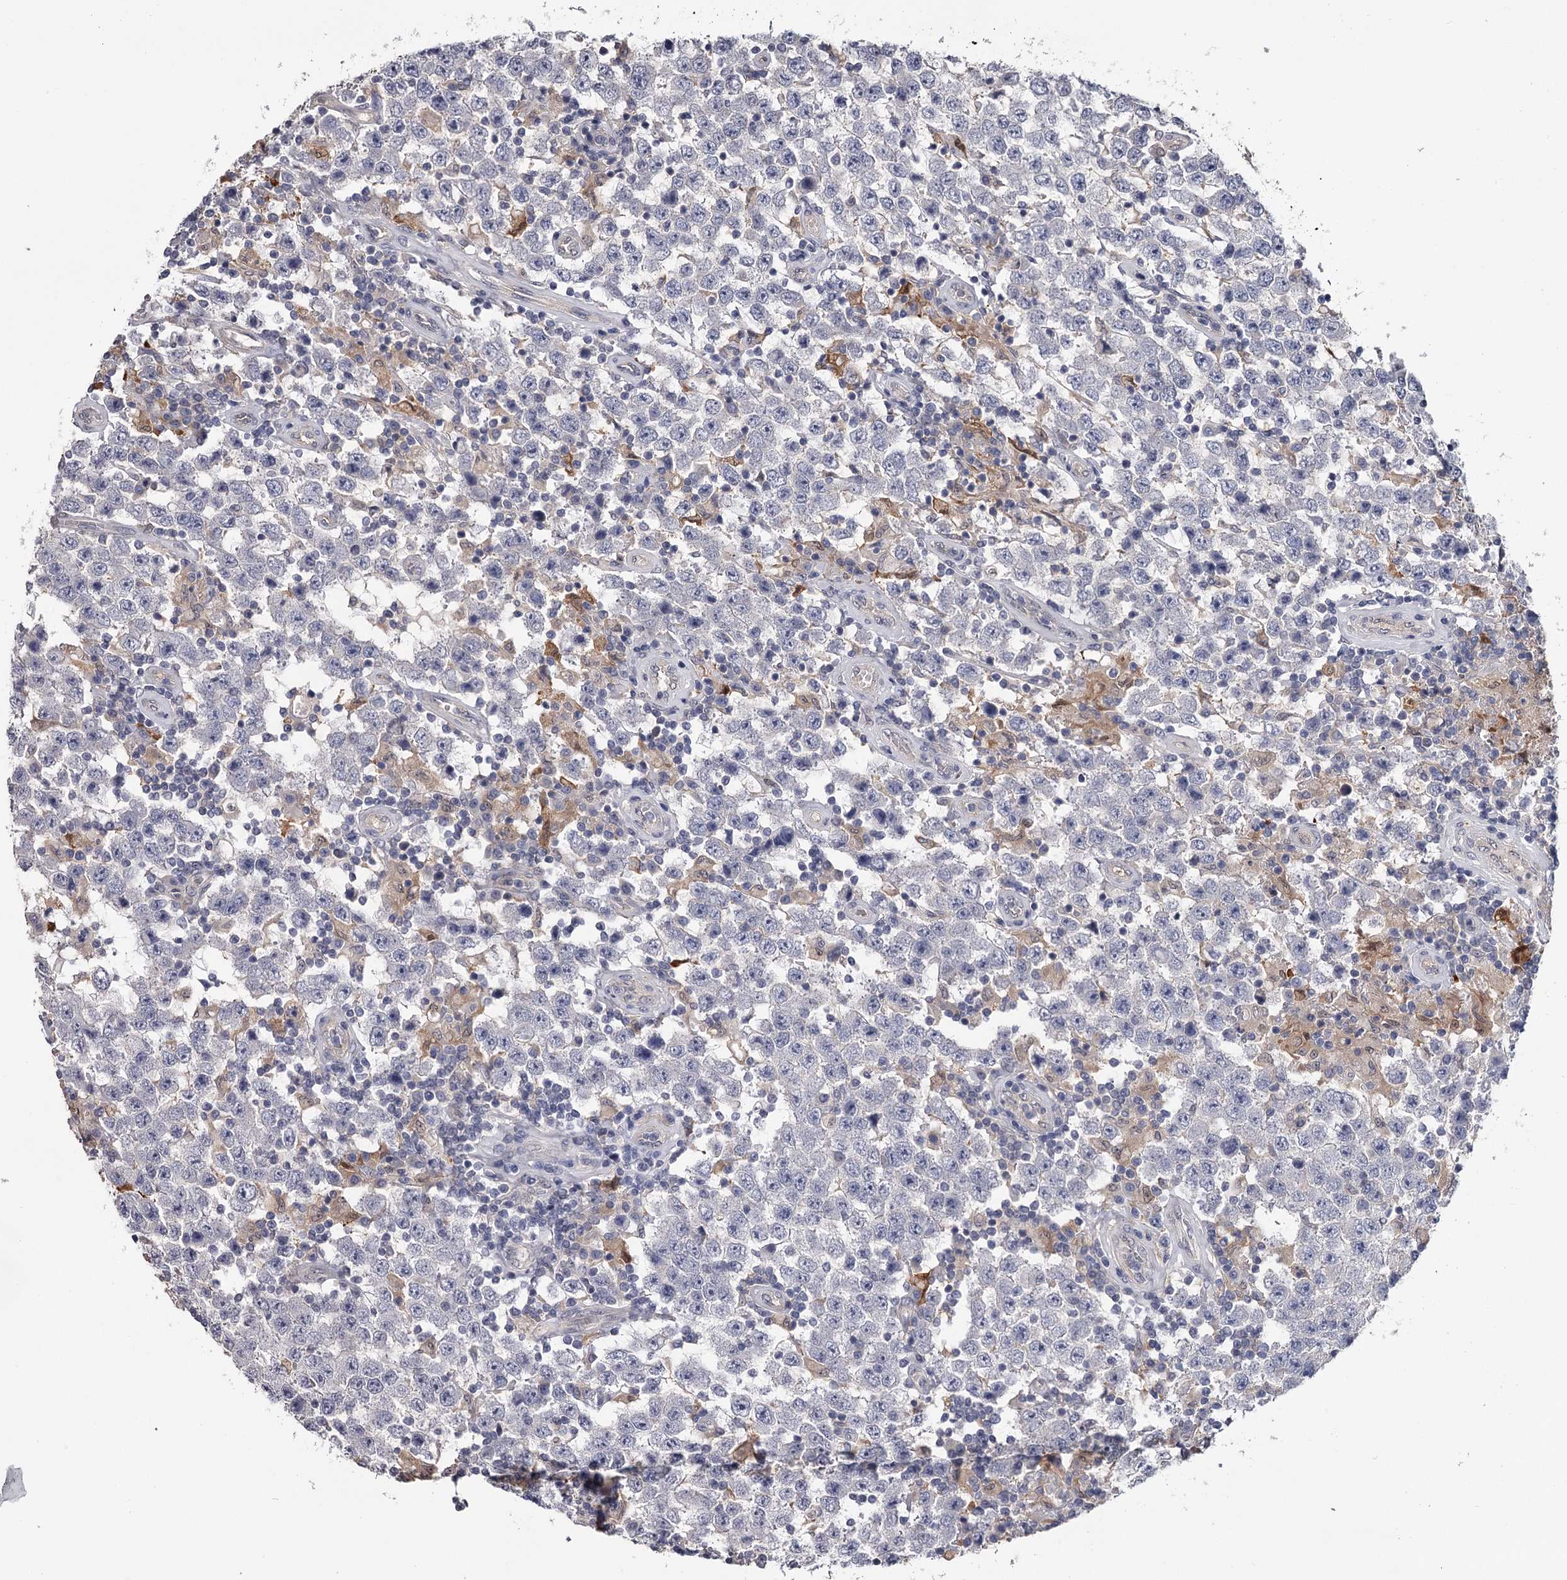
{"staining": {"intensity": "negative", "quantity": "none", "location": "none"}, "tissue": "testis cancer", "cell_type": "Tumor cells", "image_type": "cancer", "snomed": [{"axis": "morphology", "description": "Normal tissue, NOS"}, {"axis": "morphology", "description": "Urothelial carcinoma, High grade"}, {"axis": "morphology", "description": "Seminoma, NOS"}, {"axis": "morphology", "description": "Carcinoma, Embryonal, NOS"}, {"axis": "topography", "description": "Urinary bladder"}, {"axis": "topography", "description": "Testis"}], "caption": "Immunohistochemistry image of neoplastic tissue: testis high-grade urothelial carcinoma stained with DAB (3,3'-diaminobenzidine) displays no significant protein positivity in tumor cells.", "gene": "GSTO1", "patient": {"sex": "male", "age": 41}}